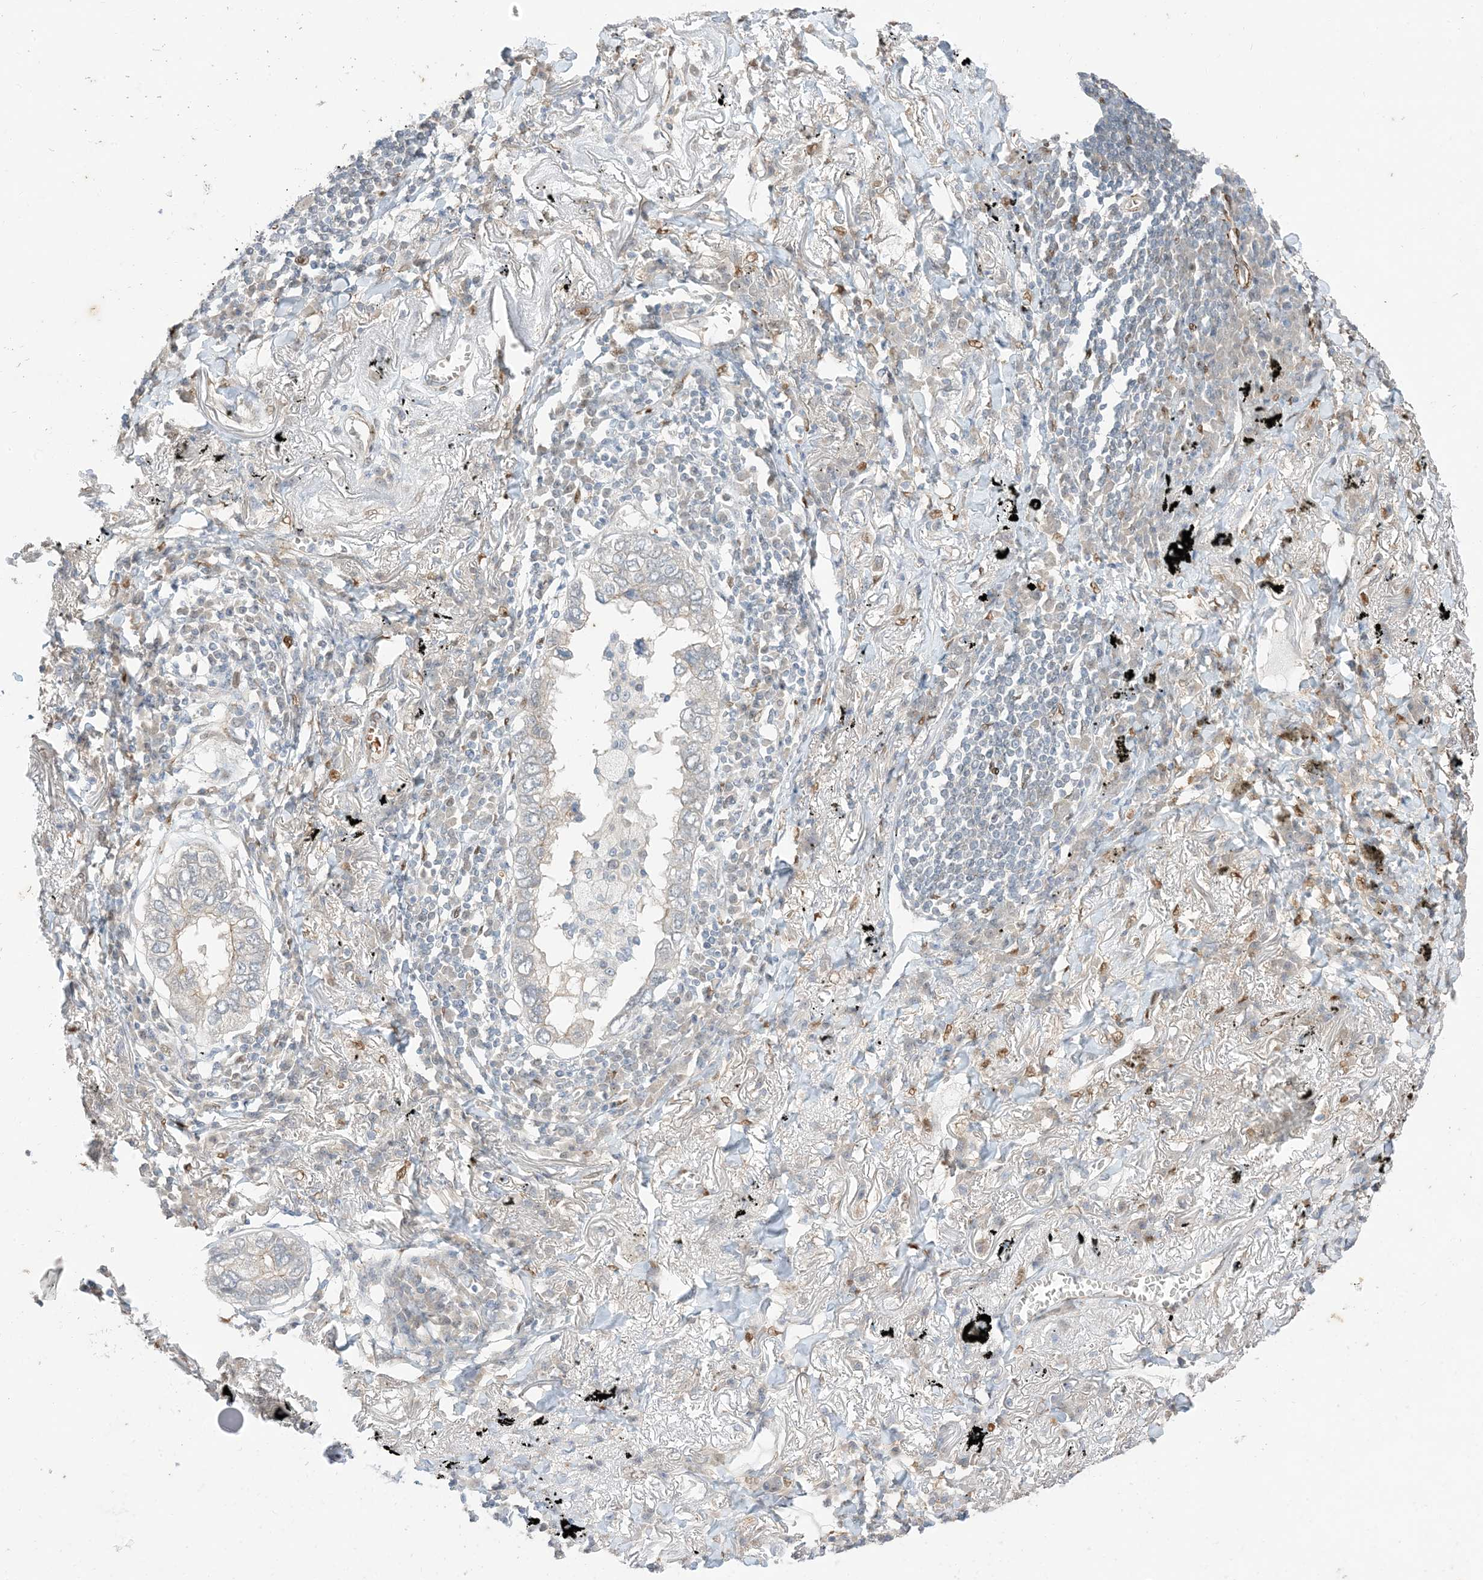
{"staining": {"intensity": "negative", "quantity": "none", "location": "none"}, "tissue": "lung cancer", "cell_type": "Tumor cells", "image_type": "cancer", "snomed": [{"axis": "morphology", "description": "Adenocarcinoma, NOS"}, {"axis": "topography", "description": "Lung"}], "caption": "Tumor cells show no significant protein expression in lung cancer.", "gene": "RIN1", "patient": {"sex": "male", "age": 65}}